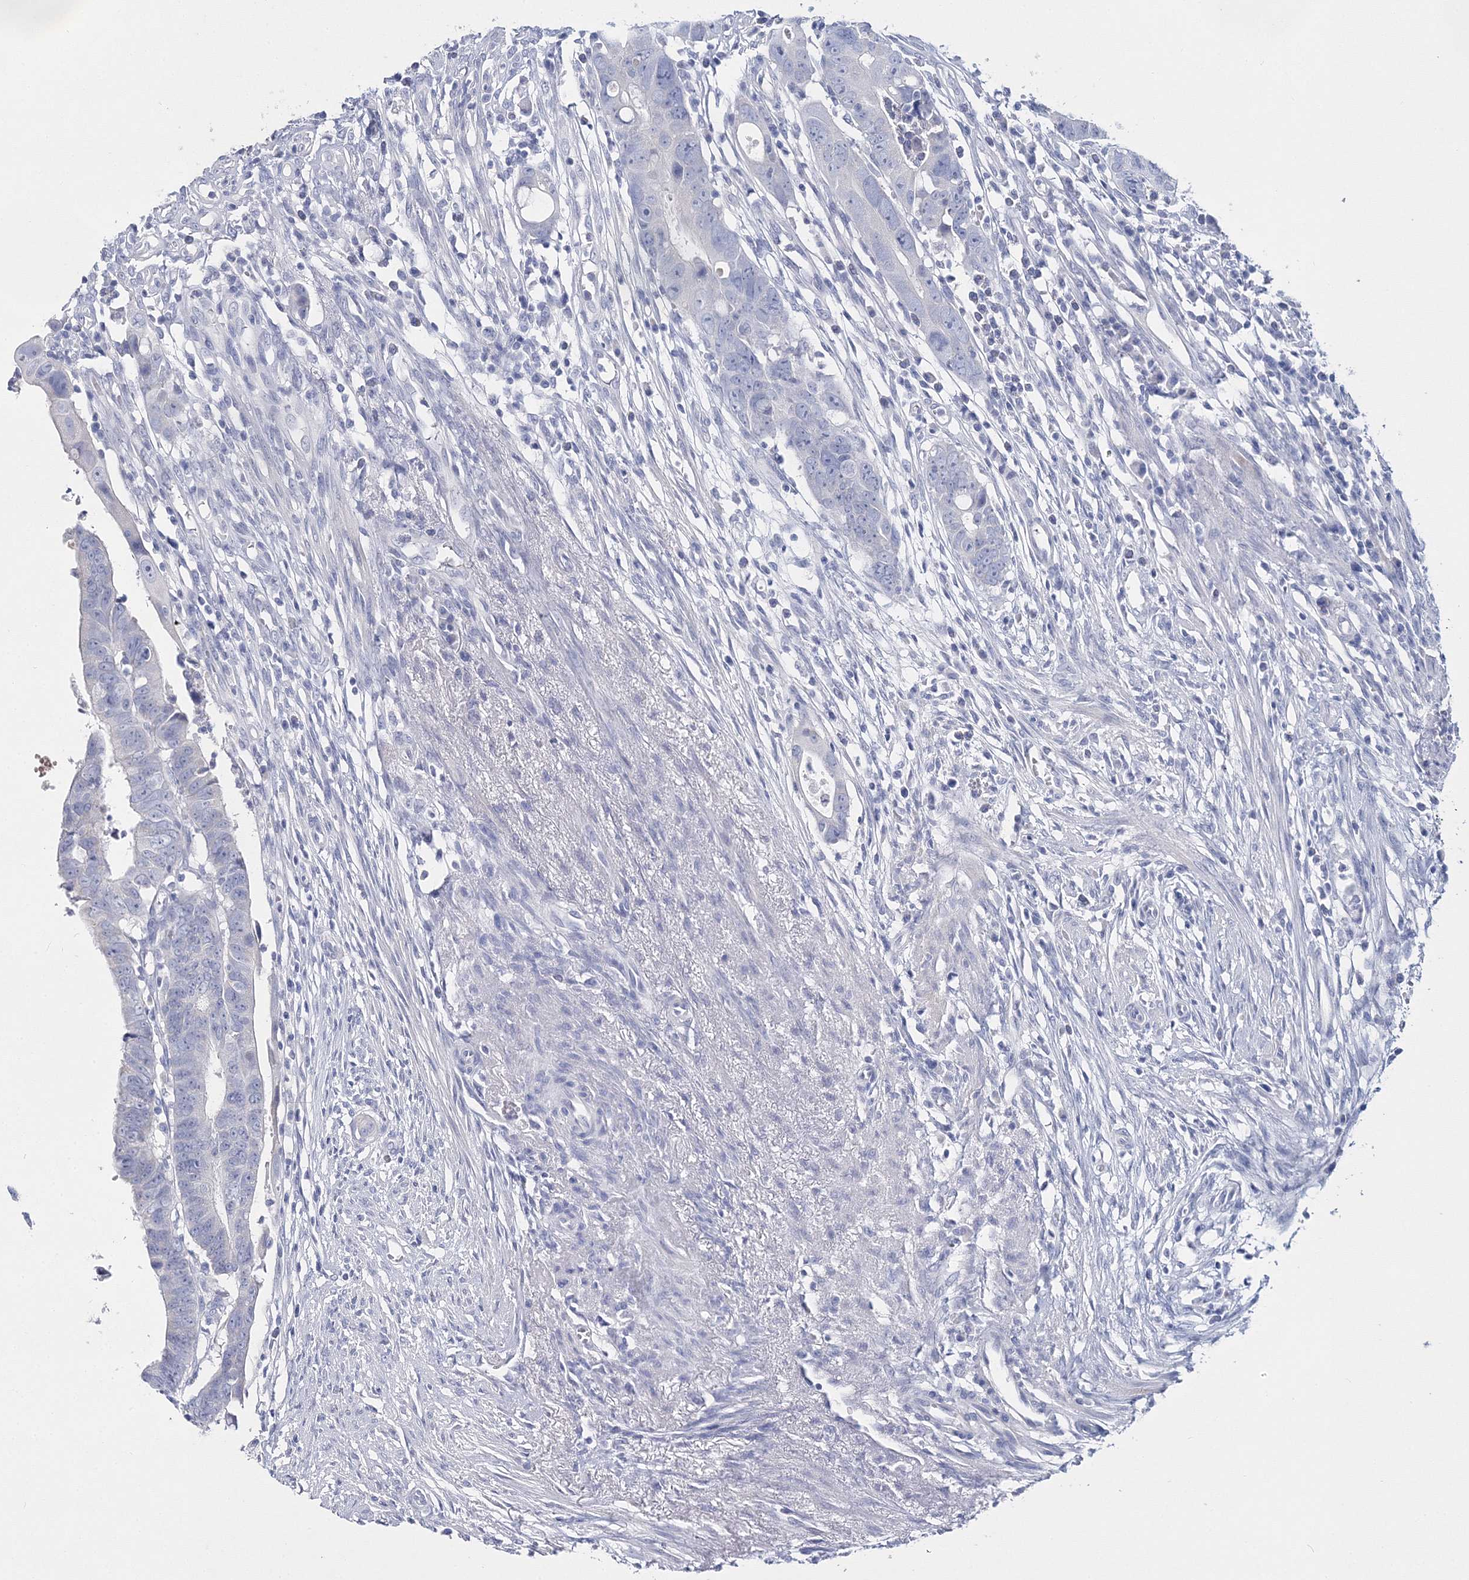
{"staining": {"intensity": "negative", "quantity": "none", "location": "none"}, "tissue": "colorectal cancer", "cell_type": "Tumor cells", "image_type": "cancer", "snomed": [{"axis": "morphology", "description": "Adenocarcinoma, NOS"}, {"axis": "topography", "description": "Rectum"}], "caption": "Tumor cells show no significant positivity in colorectal cancer (adenocarcinoma).", "gene": "MYOZ2", "patient": {"sex": "female", "age": 65}}